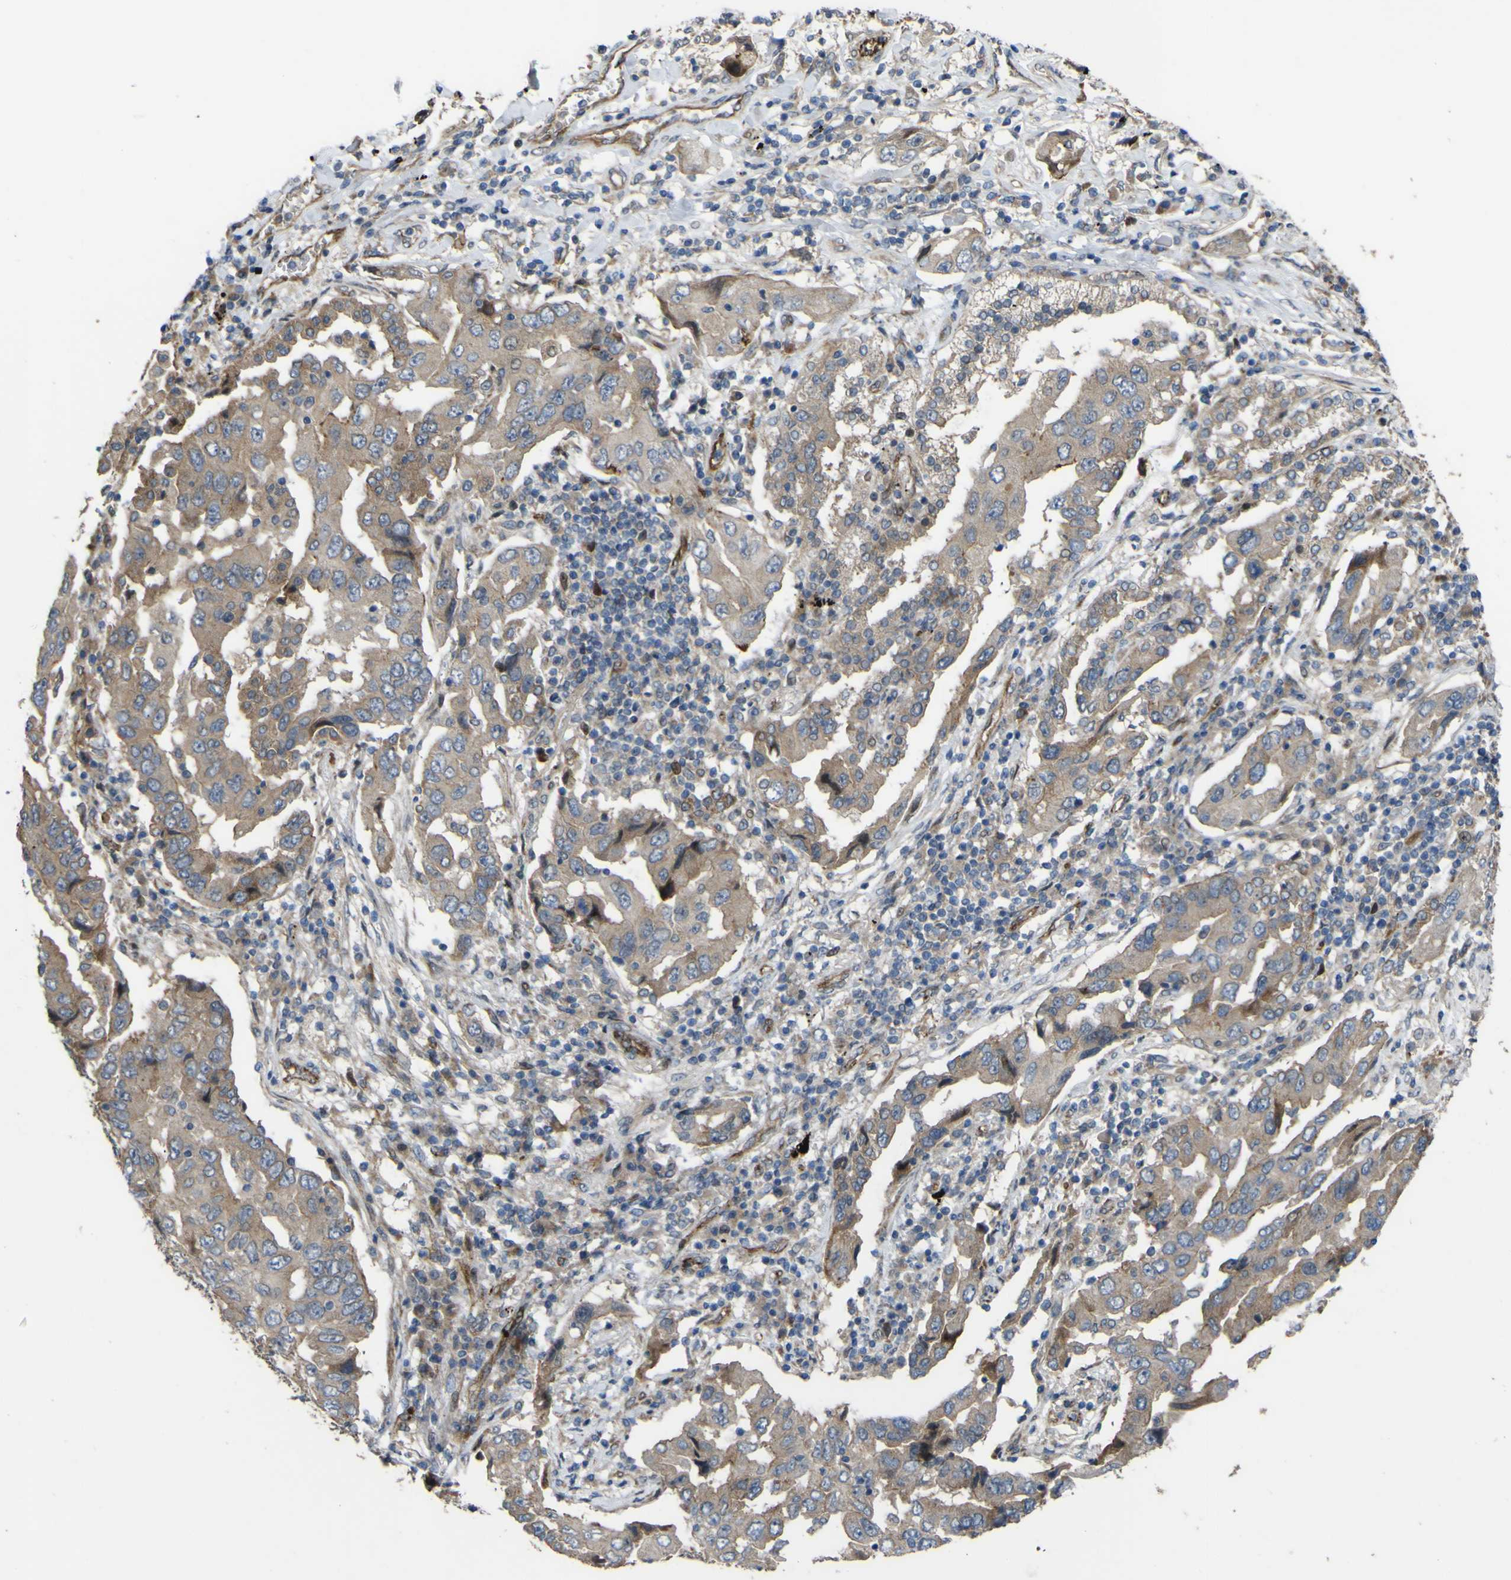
{"staining": {"intensity": "weak", "quantity": ">75%", "location": "cytoplasmic/membranous"}, "tissue": "lung cancer", "cell_type": "Tumor cells", "image_type": "cancer", "snomed": [{"axis": "morphology", "description": "Adenocarcinoma, NOS"}, {"axis": "topography", "description": "Lung"}], "caption": "Immunohistochemical staining of lung cancer displays low levels of weak cytoplasmic/membranous expression in about >75% of tumor cells.", "gene": "FBXO30", "patient": {"sex": "female", "age": 65}}